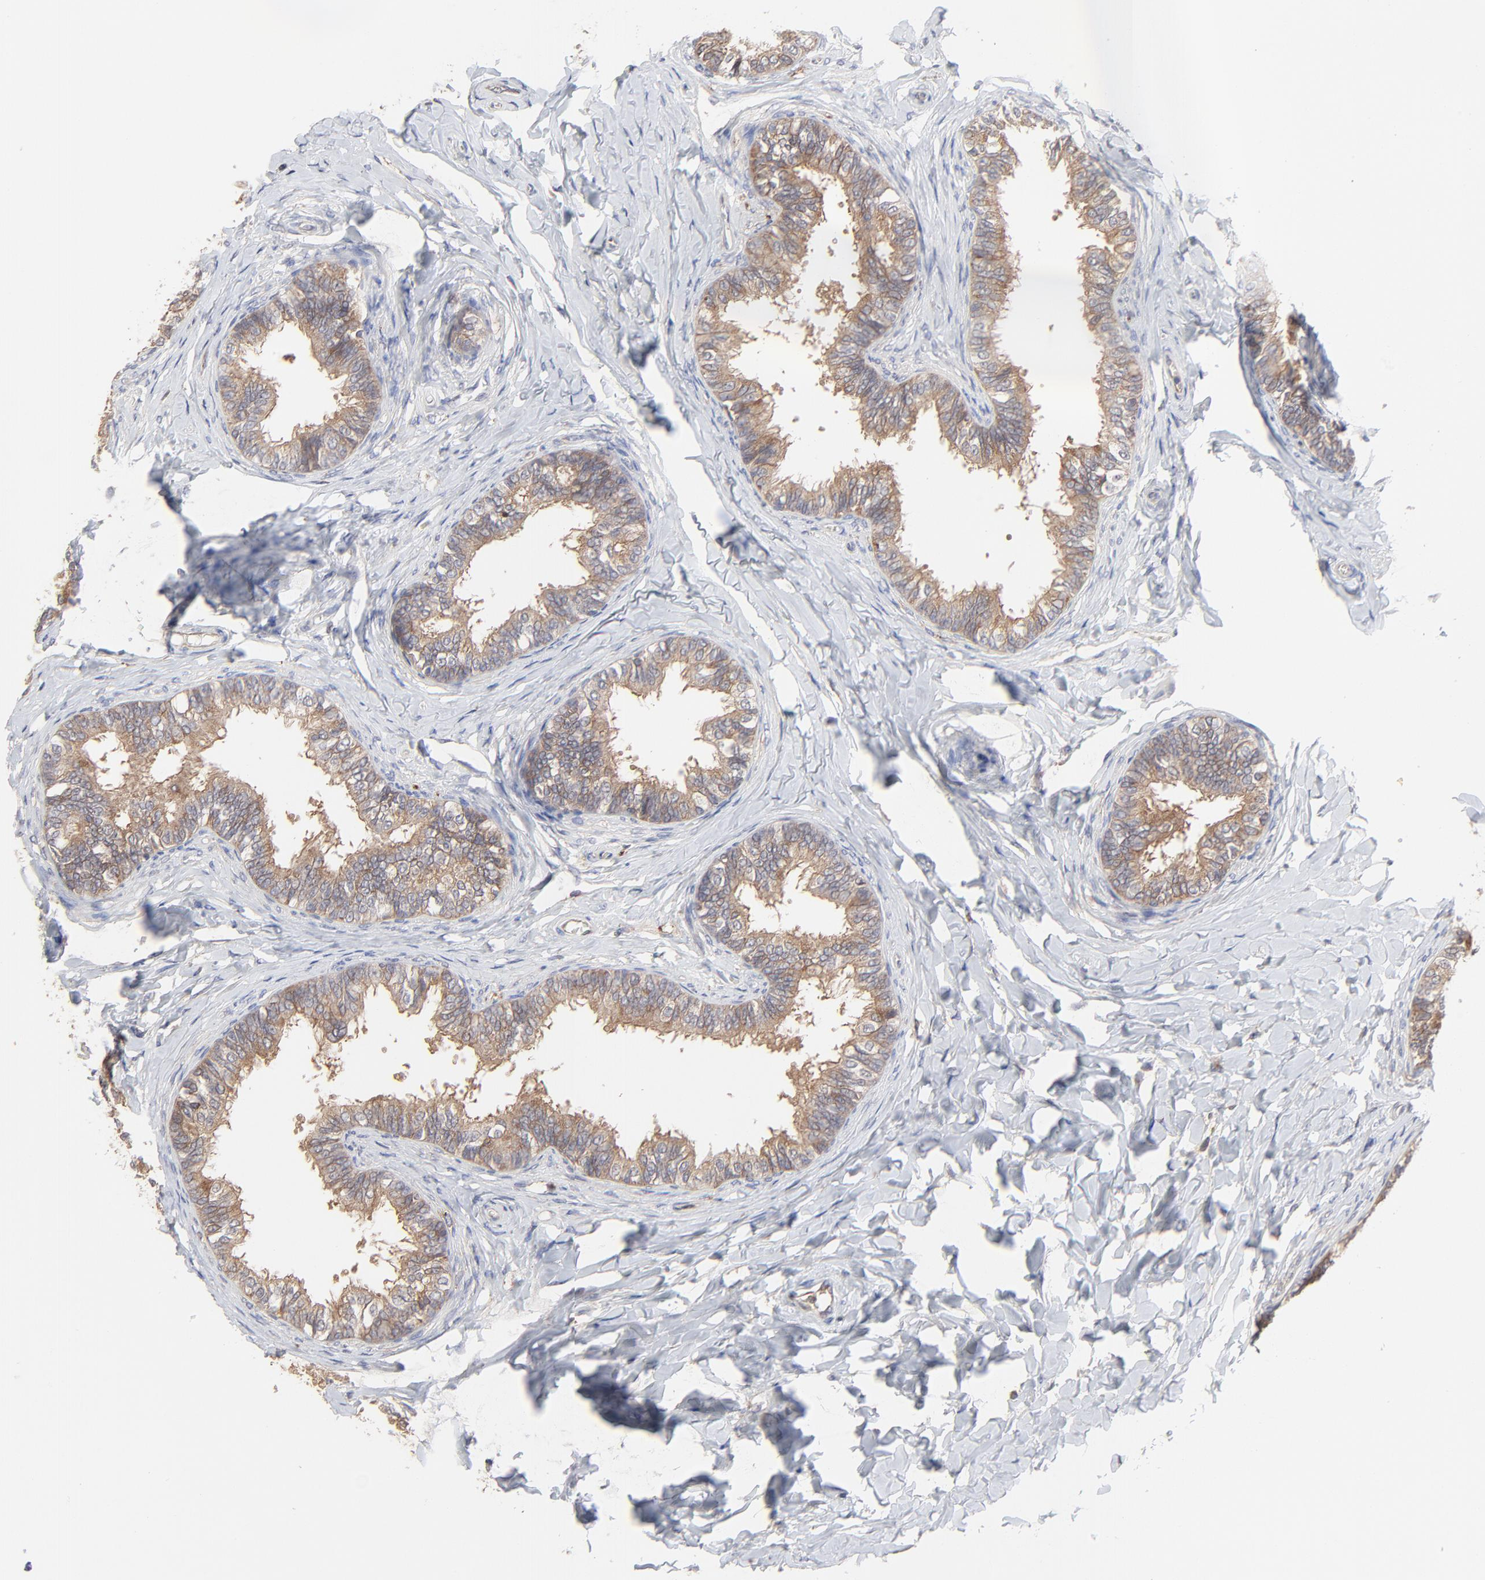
{"staining": {"intensity": "strong", "quantity": ">75%", "location": "cytoplasmic/membranous"}, "tissue": "epididymis", "cell_type": "Glandular cells", "image_type": "normal", "snomed": [{"axis": "morphology", "description": "Normal tissue, NOS"}, {"axis": "topography", "description": "Epididymis"}], "caption": "High-magnification brightfield microscopy of normal epididymis stained with DAB (brown) and counterstained with hematoxylin (blue). glandular cells exhibit strong cytoplasmic/membranous expression is seen in about>75% of cells. Nuclei are stained in blue.", "gene": "RAB9A", "patient": {"sex": "male", "age": 26}}